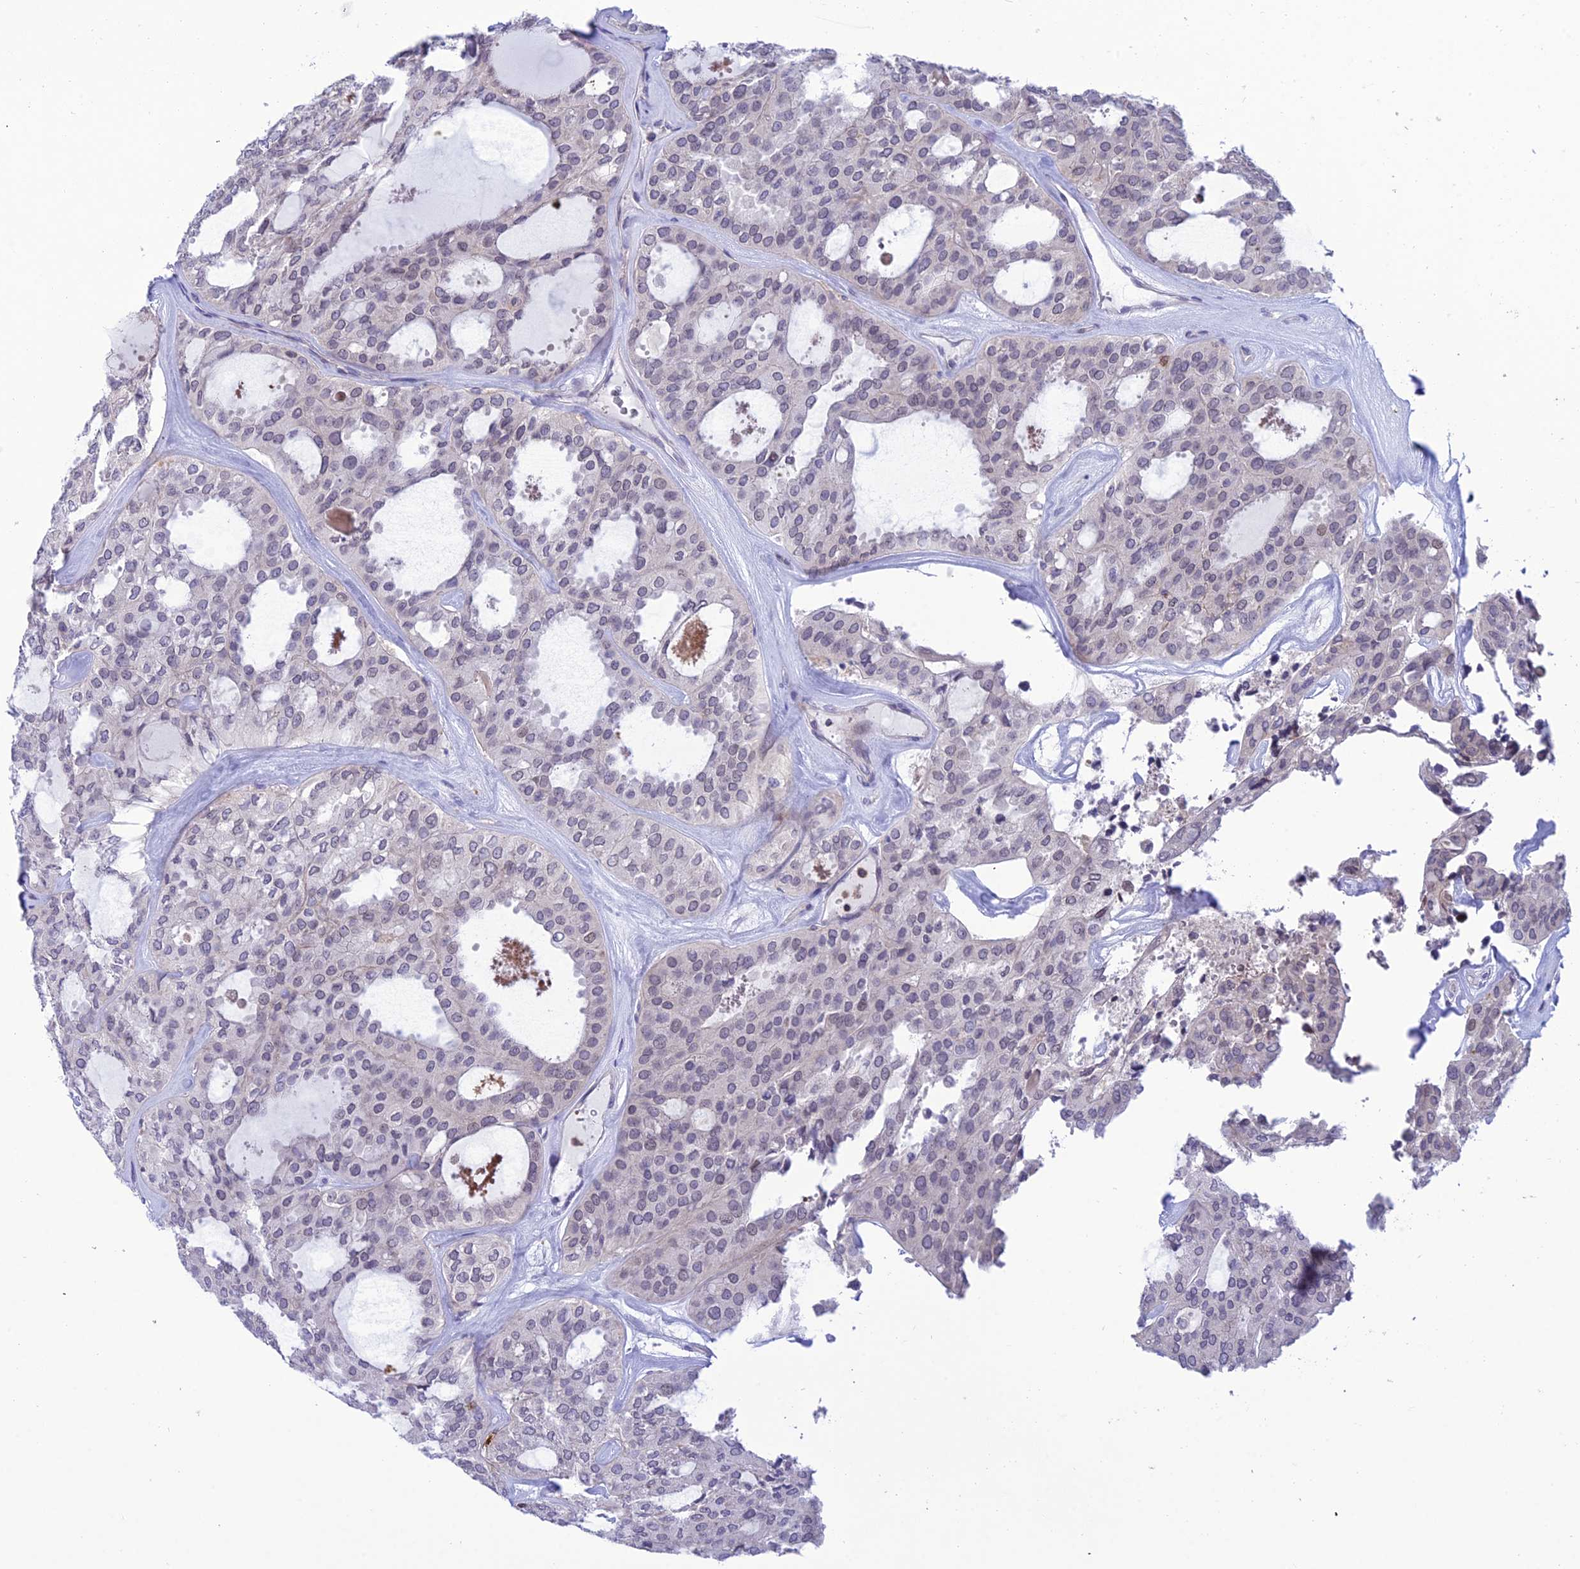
{"staining": {"intensity": "negative", "quantity": "none", "location": "none"}, "tissue": "thyroid cancer", "cell_type": "Tumor cells", "image_type": "cancer", "snomed": [{"axis": "morphology", "description": "Follicular adenoma carcinoma, NOS"}, {"axis": "topography", "description": "Thyroid gland"}], "caption": "Tumor cells are negative for protein expression in human follicular adenoma carcinoma (thyroid). (DAB immunohistochemistry with hematoxylin counter stain).", "gene": "FAM76A", "patient": {"sex": "male", "age": 75}}